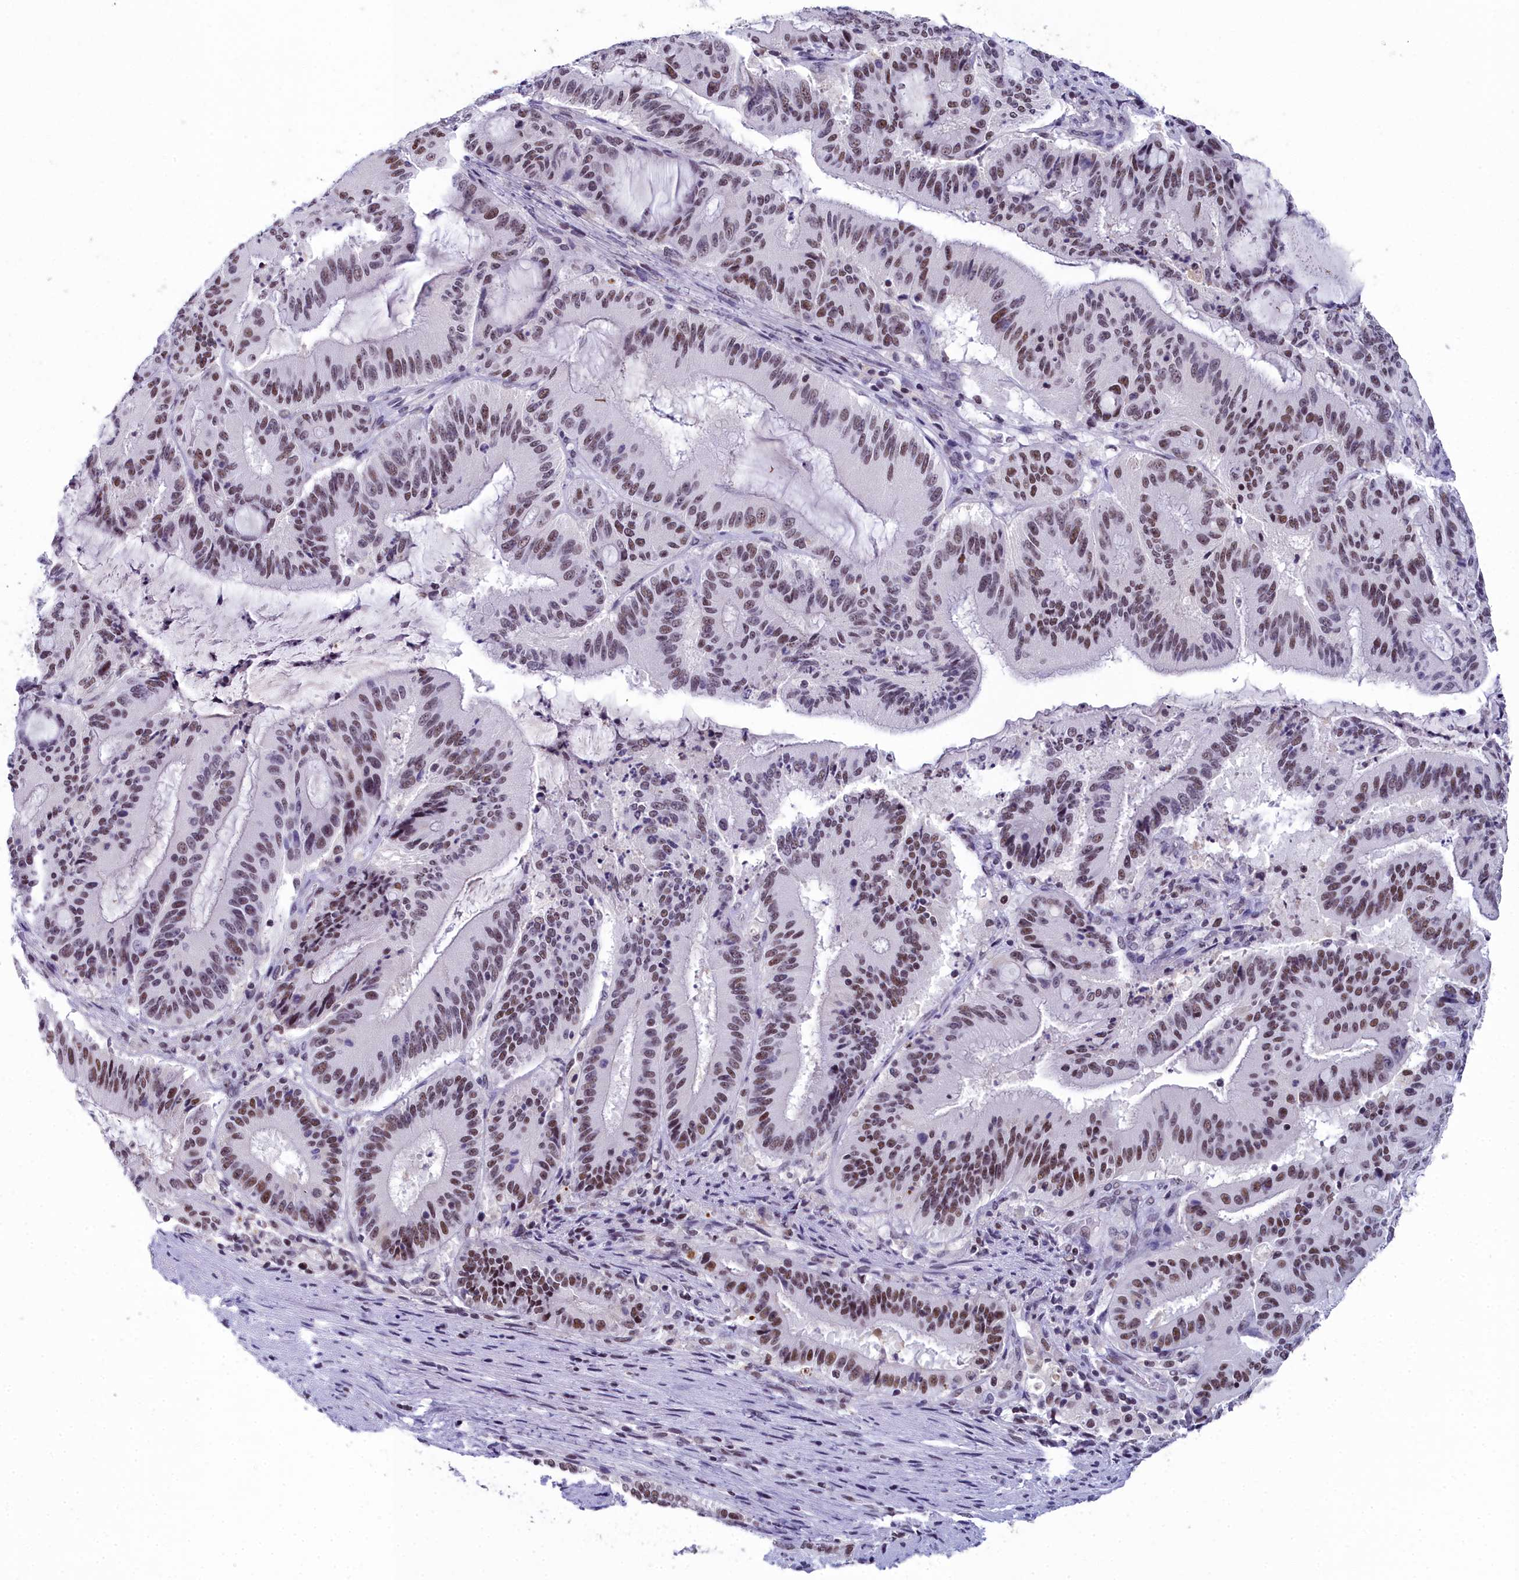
{"staining": {"intensity": "moderate", "quantity": ">75%", "location": "nuclear"}, "tissue": "liver cancer", "cell_type": "Tumor cells", "image_type": "cancer", "snomed": [{"axis": "morphology", "description": "Normal tissue, NOS"}, {"axis": "morphology", "description": "Cholangiocarcinoma"}, {"axis": "topography", "description": "Liver"}, {"axis": "topography", "description": "Peripheral nerve tissue"}], "caption": "Human liver cholangiocarcinoma stained with a protein marker demonstrates moderate staining in tumor cells.", "gene": "CCDC97", "patient": {"sex": "female", "age": 73}}